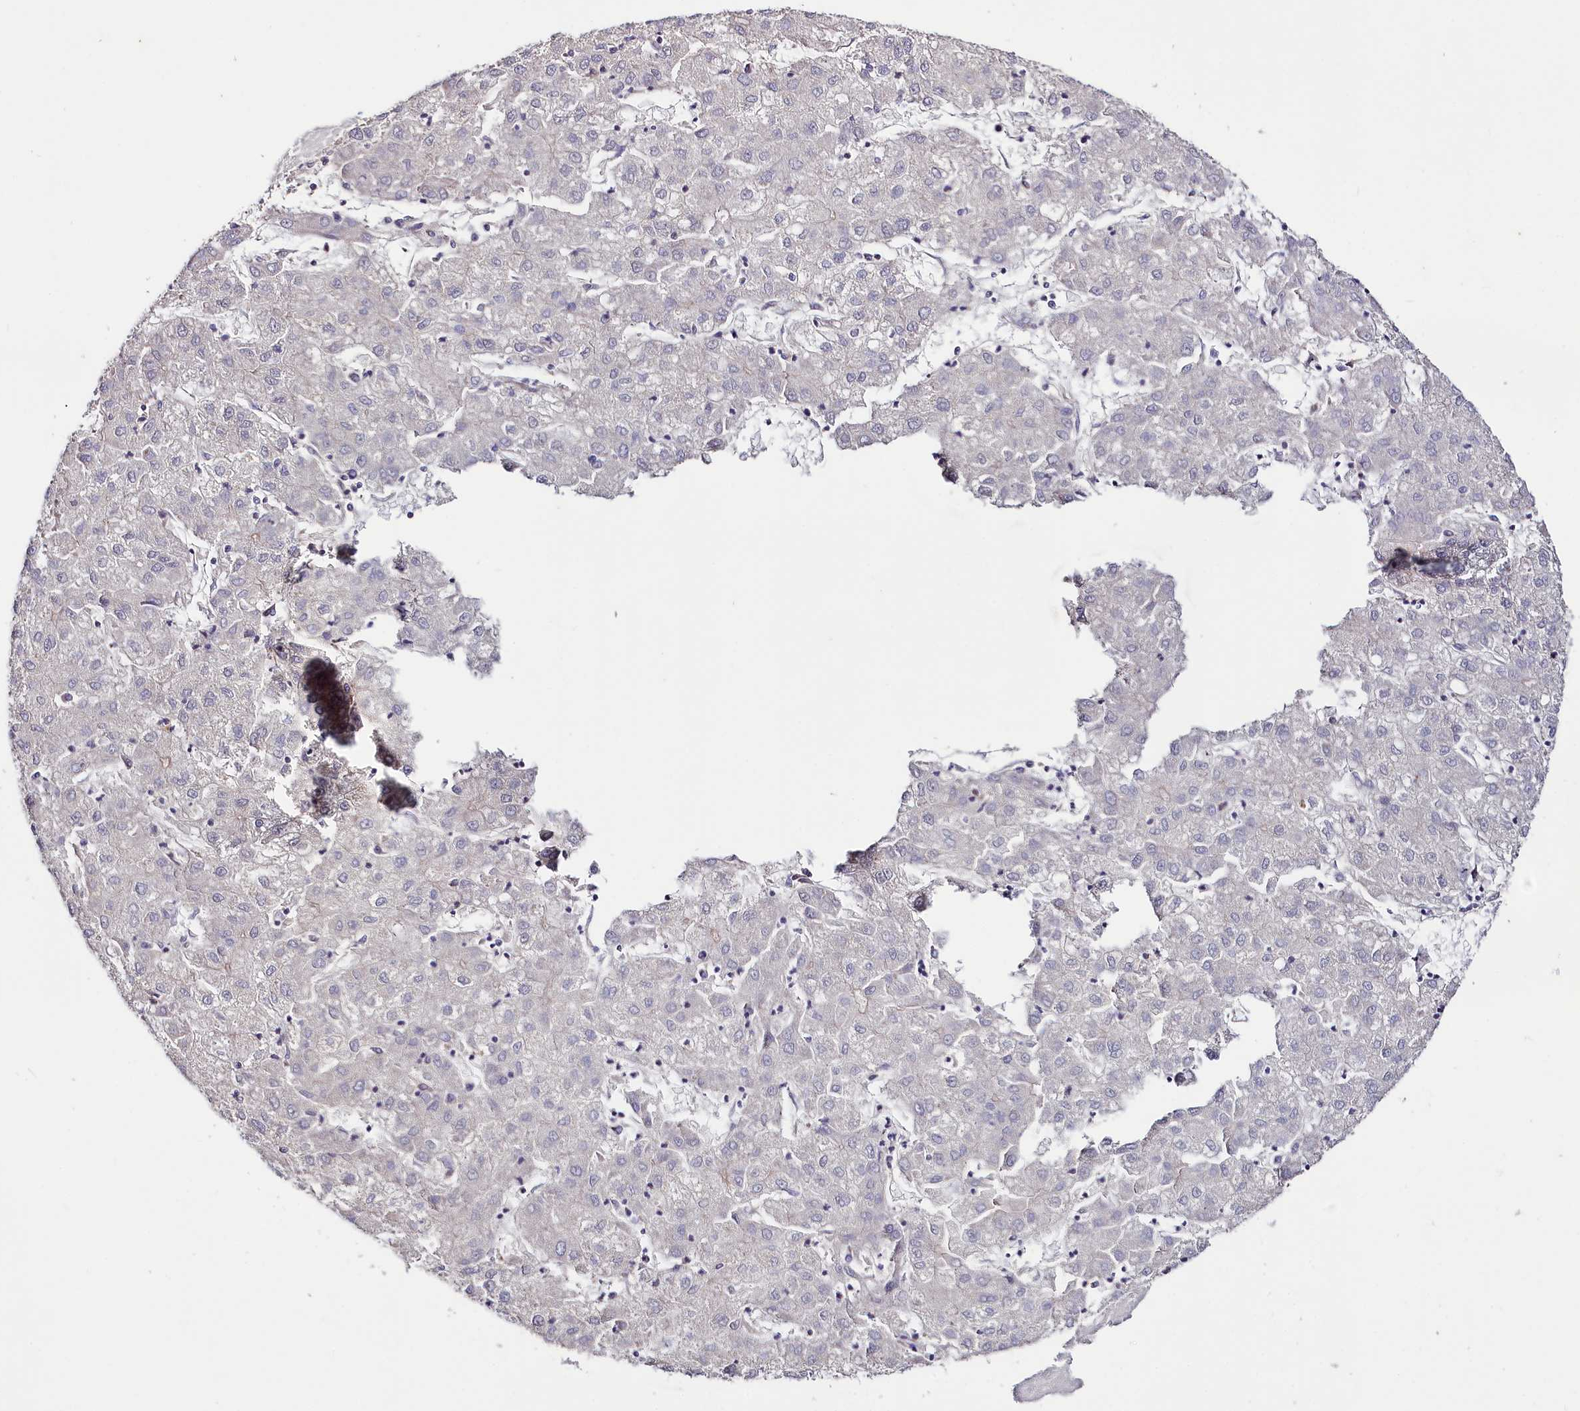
{"staining": {"intensity": "negative", "quantity": "none", "location": "none"}, "tissue": "liver cancer", "cell_type": "Tumor cells", "image_type": "cancer", "snomed": [{"axis": "morphology", "description": "Carcinoma, Hepatocellular, NOS"}, {"axis": "topography", "description": "Liver"}], "caption": "High power microscopy micrograph of an immunohistochemistry (IHC) photomicrograph of liver hepatocellular carcinoma, revealing no significant staining in tumor cells.", "gene": "RPUSD3", "patient": {"sex": "male", "age": 72}}